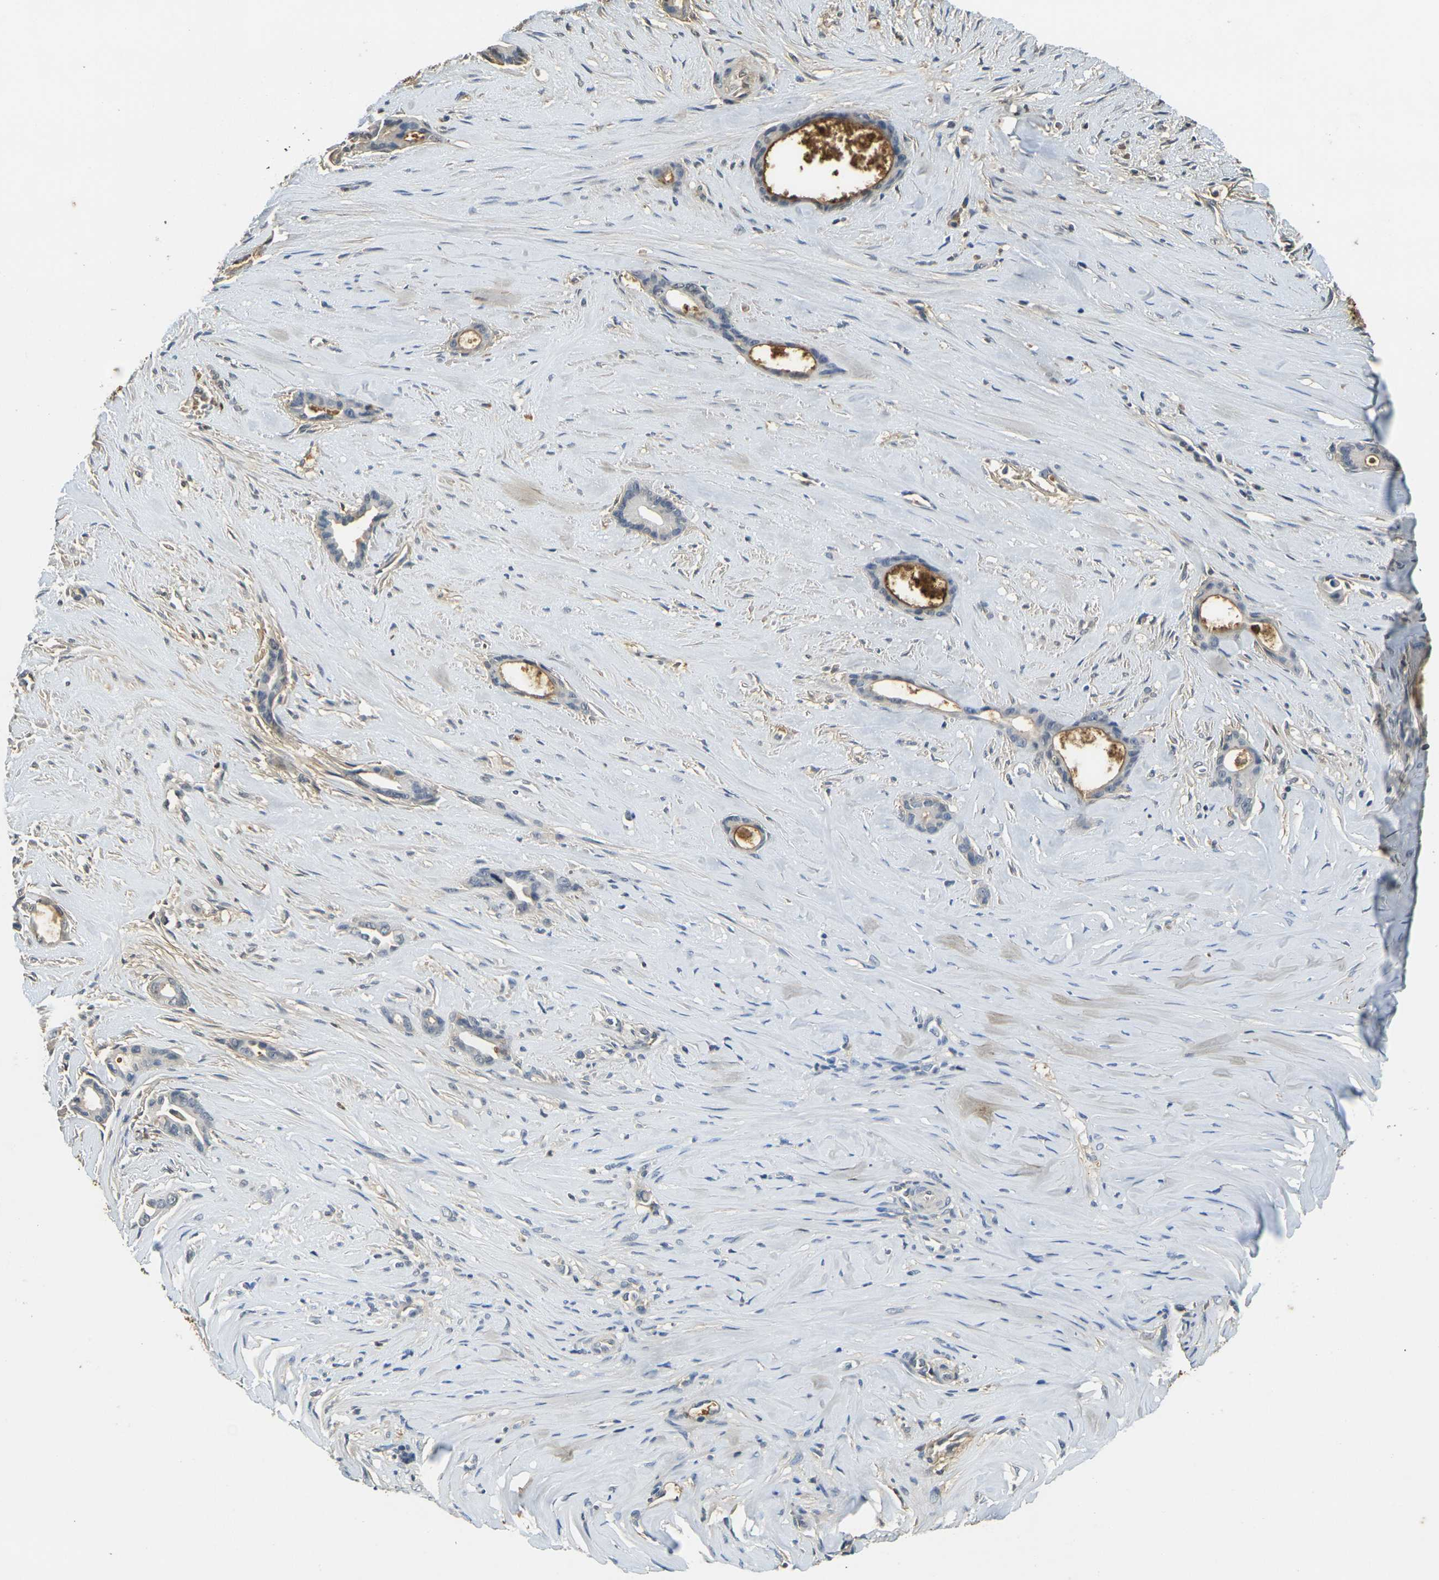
{"staining": {"intensity": "moderate", "quantity": "<25%", "location": "cytoplasmic/membranous"}, "tissue": "liver cancer", "cell_type": "Tumor cells", "image_type": "cancer", "snomed": [{"axis": "morphology", "description": "Cholangiocarcinoma"}, {"axis": "topography", "description": "Liver"}], "caption": "Human liver cholangiocarcinoma stained for a protein (brown) shows moderate cytoplasmic/membranous positive positivity in approximately <25% of tumor cells.", "gene": "PLCD1", "patient": {"sex": "female", "age": 55}}